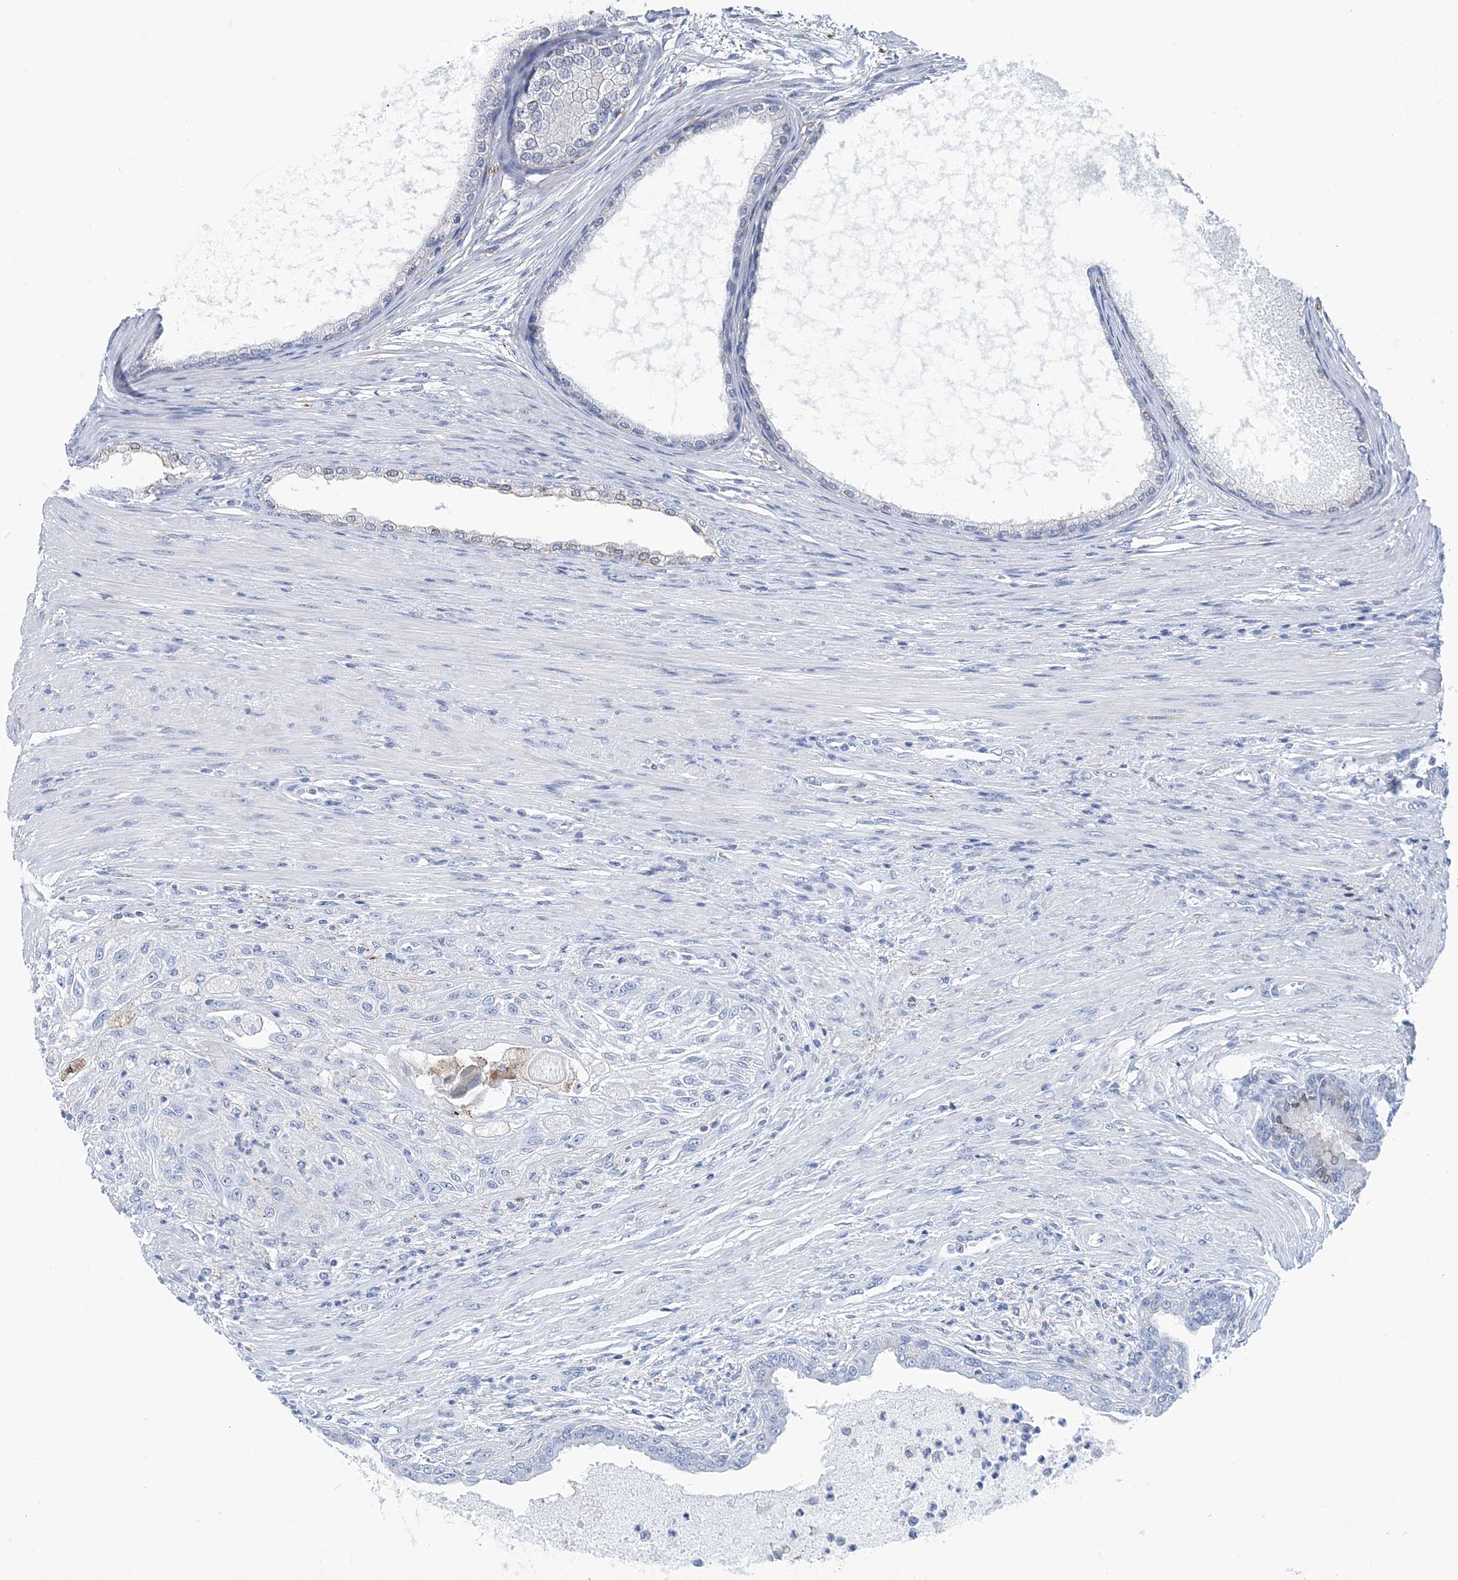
{"staining": {"intensity": "negative", "quantity": "none", "location": "none"}, "tissue": "prostate cancer", "cell_type": "Tumor cells", "image_type": "cancer", "snomed": [{"axis": "morphology", "description": "Normal tissue, NOS"}, {"axis": "morphology", "description": "Adenocarcinoma, Low grade"}, {"axis": "topography", "description": "Prostate"}, {"axis": "topography", "description": "Peripheral nerve tissue"}], "caption": "This is an immunohistochemistry histopathology image of prostate cancer. There is no expression in tumor cells.", "gene": "NKX6-1", "patient": {"sex": "male", "age": 71}}